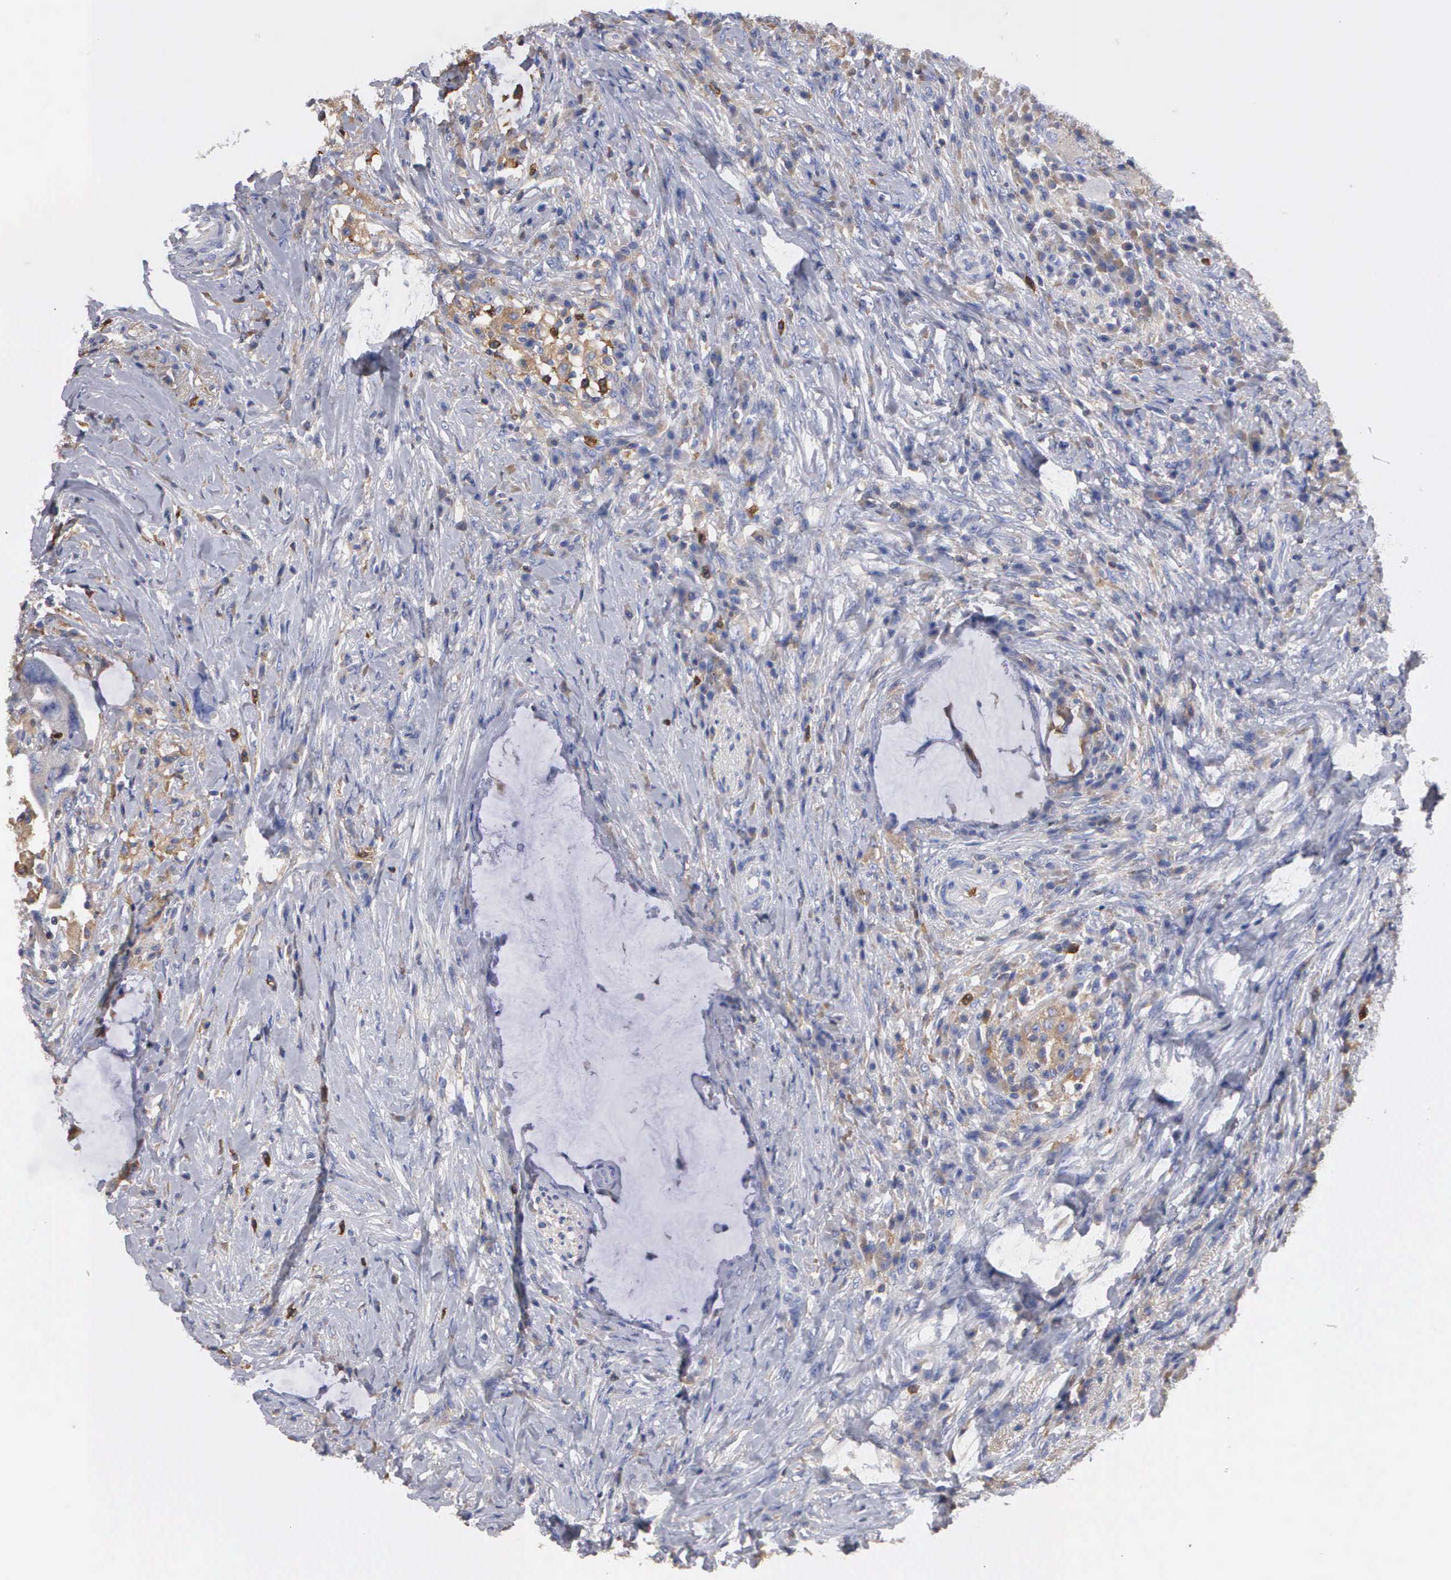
{"staining": {"intensity": "weak", "quantity": "<25%", "location": "cytoplasmic/membranous"}, "tissue": "colorectal cancer", "cell_type": "Tumor cells", "image_type": "cancer", "snomed": [{"axis": "morphology", "description": "Adenocarcinoma, NOS"}, {"axis": "topography", "description": "Rectum"}], "caption": "Tumor cells show no significant positivity in colorectal cancer.", "gene": "G6PD", "patient": {"sex": "female", "age": 71}}